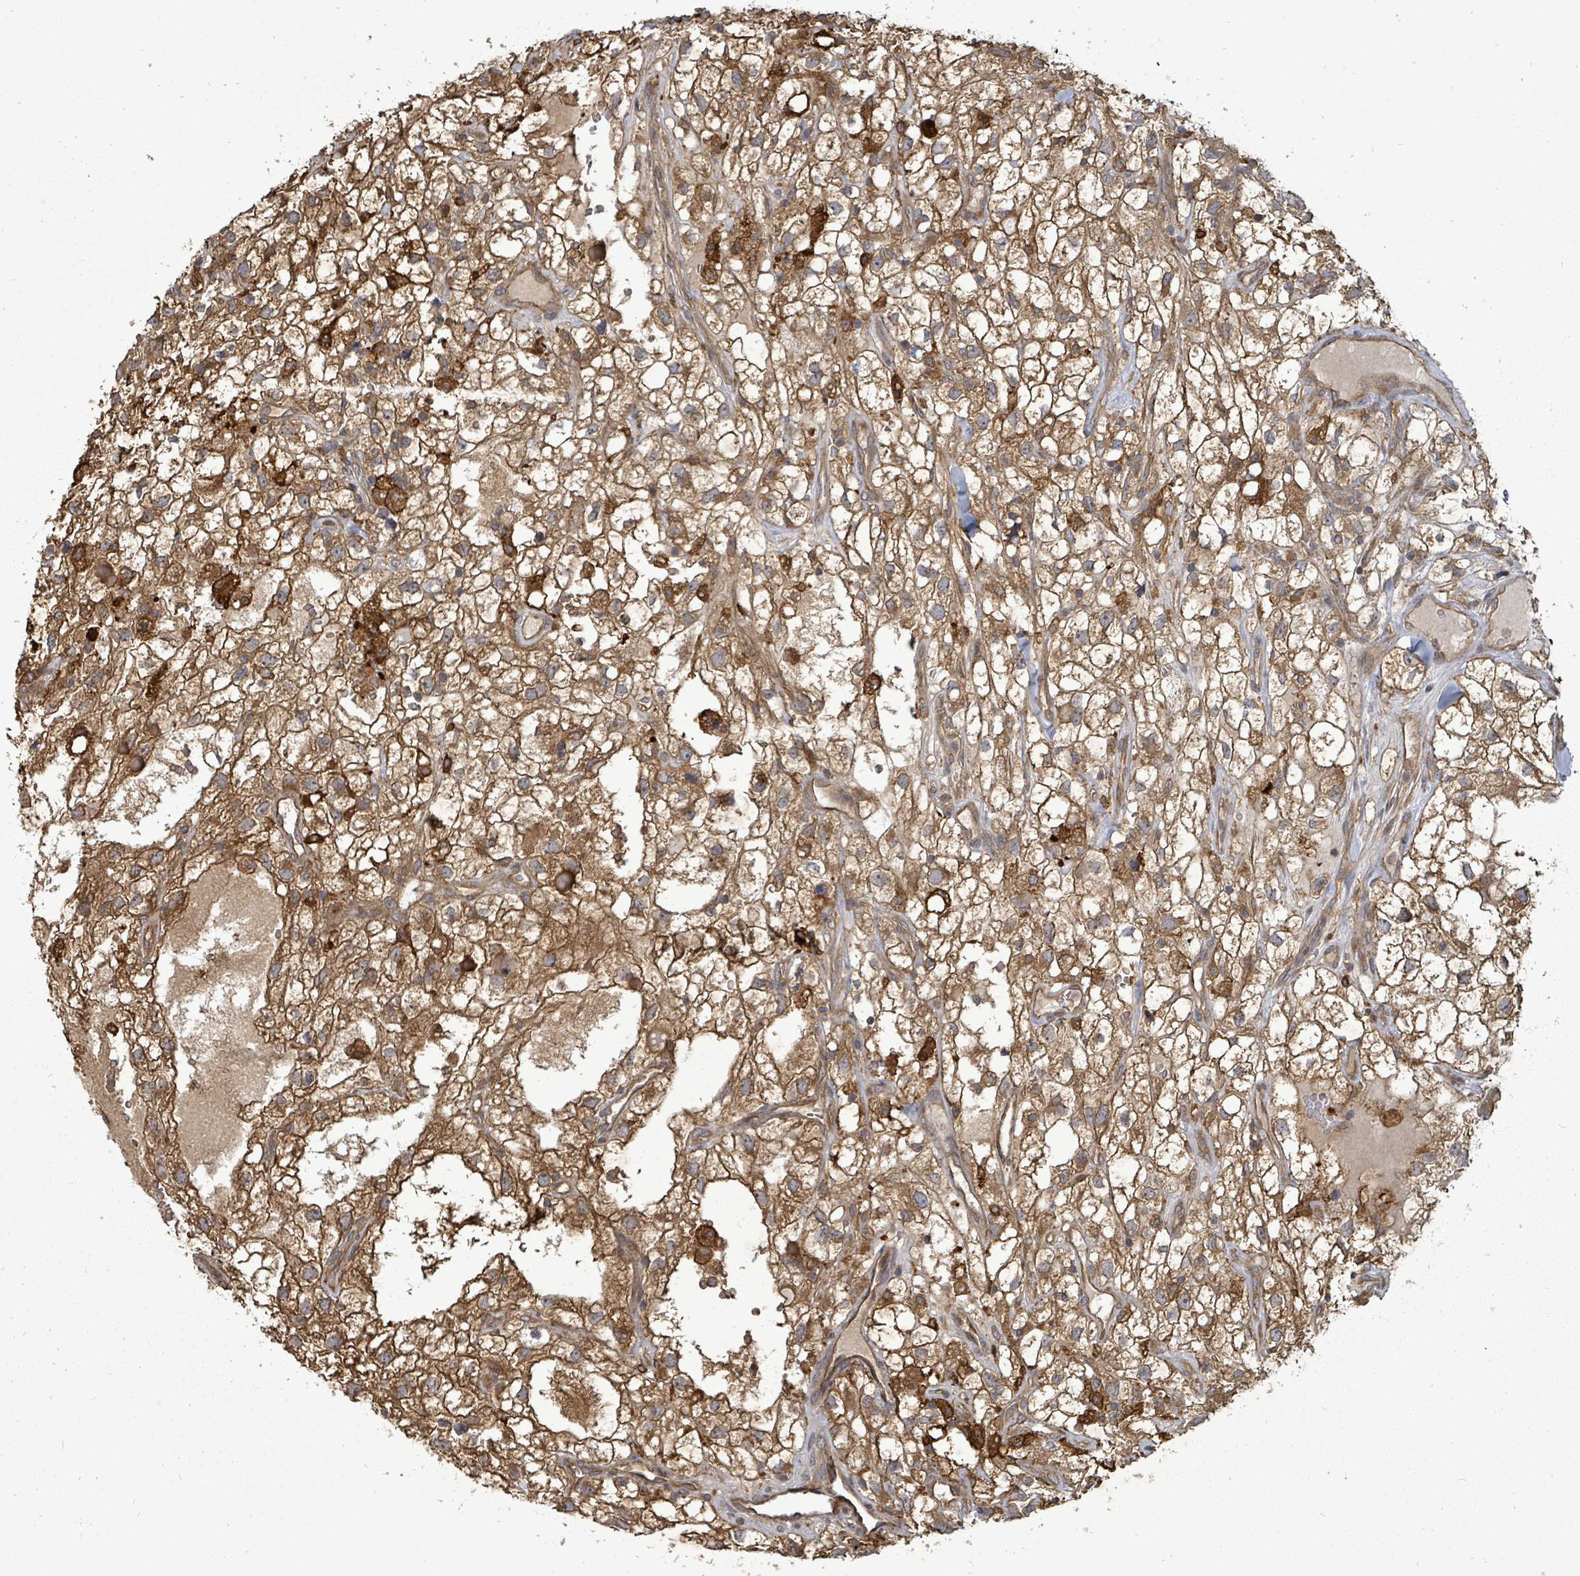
{"staining": {"intensity": "strong", "quantity": ">75%", "location": "cytoplasmic/membranous"}, "tissue": "renal cancer", "cell_type": "Tumor cells", "image_type": "cancer", "snomed": [{"axis": "morphology", "description": "Adenocarcinoma, NOS"}, {"axis": "topography", "description": "Kidney"}], "caption": "There is high levels of strong cytoplasmic/membranous expression in tumor cells of renal adenocarcinoma, as demonstrated by immunohistochemical staining (brown color).", "gene": "EIF3C", "patient": {"sex": "male", "age": 59}}